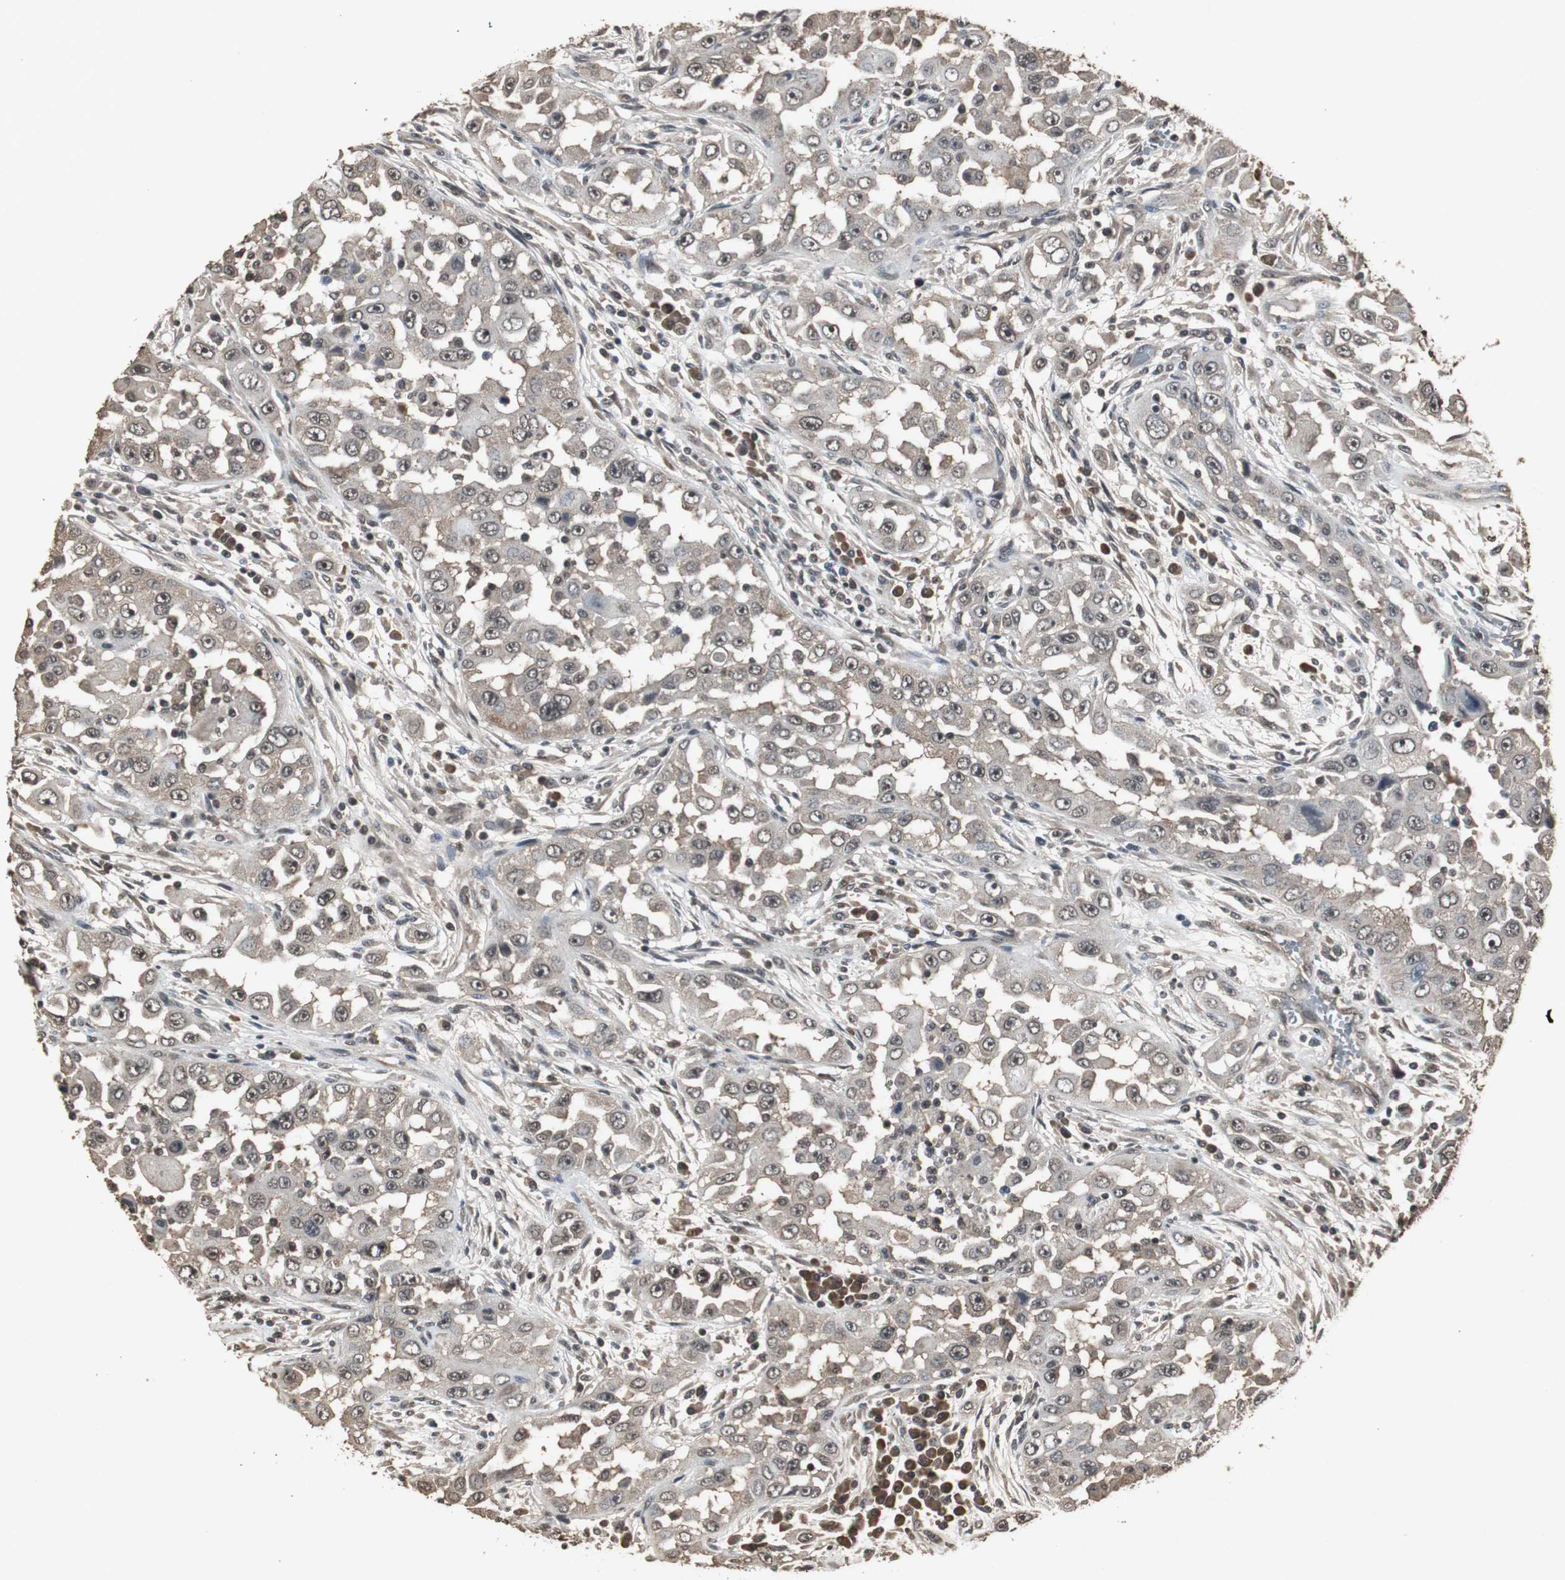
{"staining": {"intensity": "moderate", "quantity": ">75%", "location": "cytoplasmic/membranous,nuclear"}, "tissue": "head and neck cancer", "cell_type": "Tumor cells", "image_type": "cancer", "snomed": [{"axis": "morphology", "description": "Carcinoma, NOS"}, {"axis": "topography", "description": "Head-Neck"}], "caption": "Tumor cells reveal medium levels of moderate cytoplasmic/membranous and nuclear expression in approximately >75% of cells in head and neck carcinoma.", "gene": "EMX1", "patient": {"sex": "male", "age": 87}}